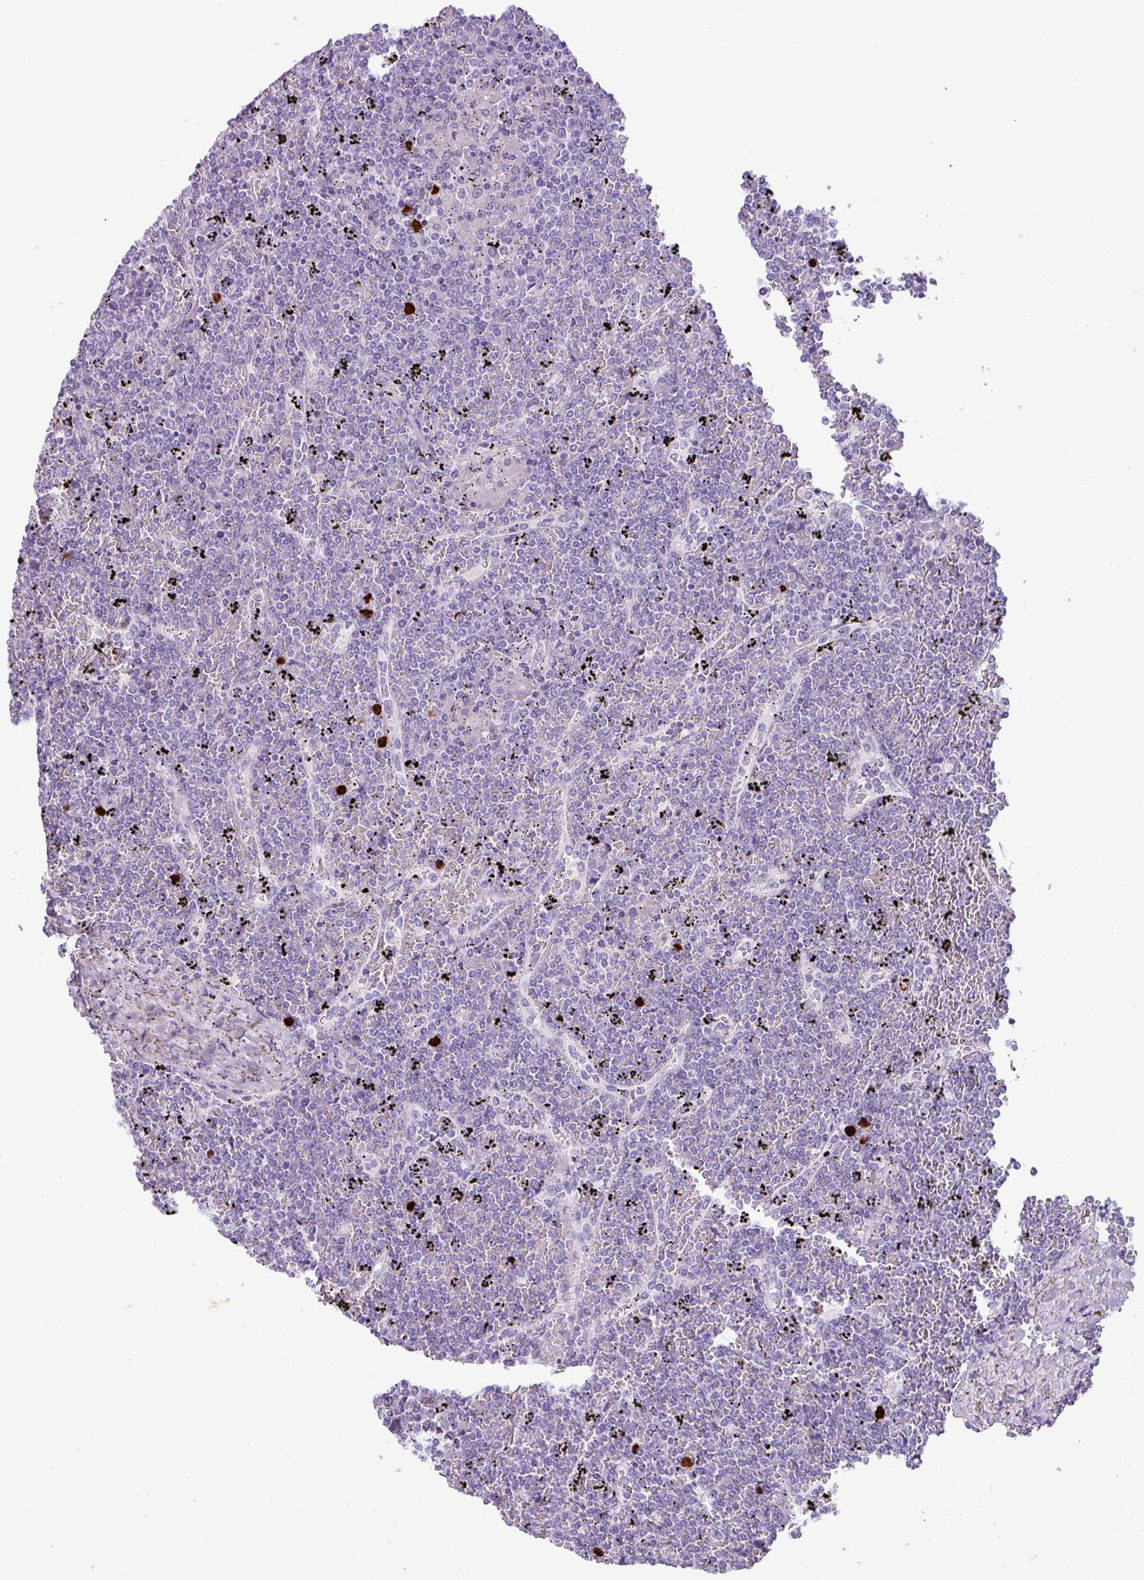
{"staining": {"intensity": "negative", "quantity": "none", "location": "none"}, "tissue": "lymphoma", "cell_type": "Tumor cells", "image_type": "cancer", "snomed": [{"axis": "morphology", "description": "Malignant lymphoma, non-Hodgkin's type, Low grade"}, {"axis": "topography", "description": "Spleen"}], "caption": "Malignant lymphoma, non-Hodgkin's type (low-grade) stained for a protein using immunohistochemistry exhibits no staining tumor cells.", "gene": "MRM2", "patient": {"sex": "female", "age": 19}}